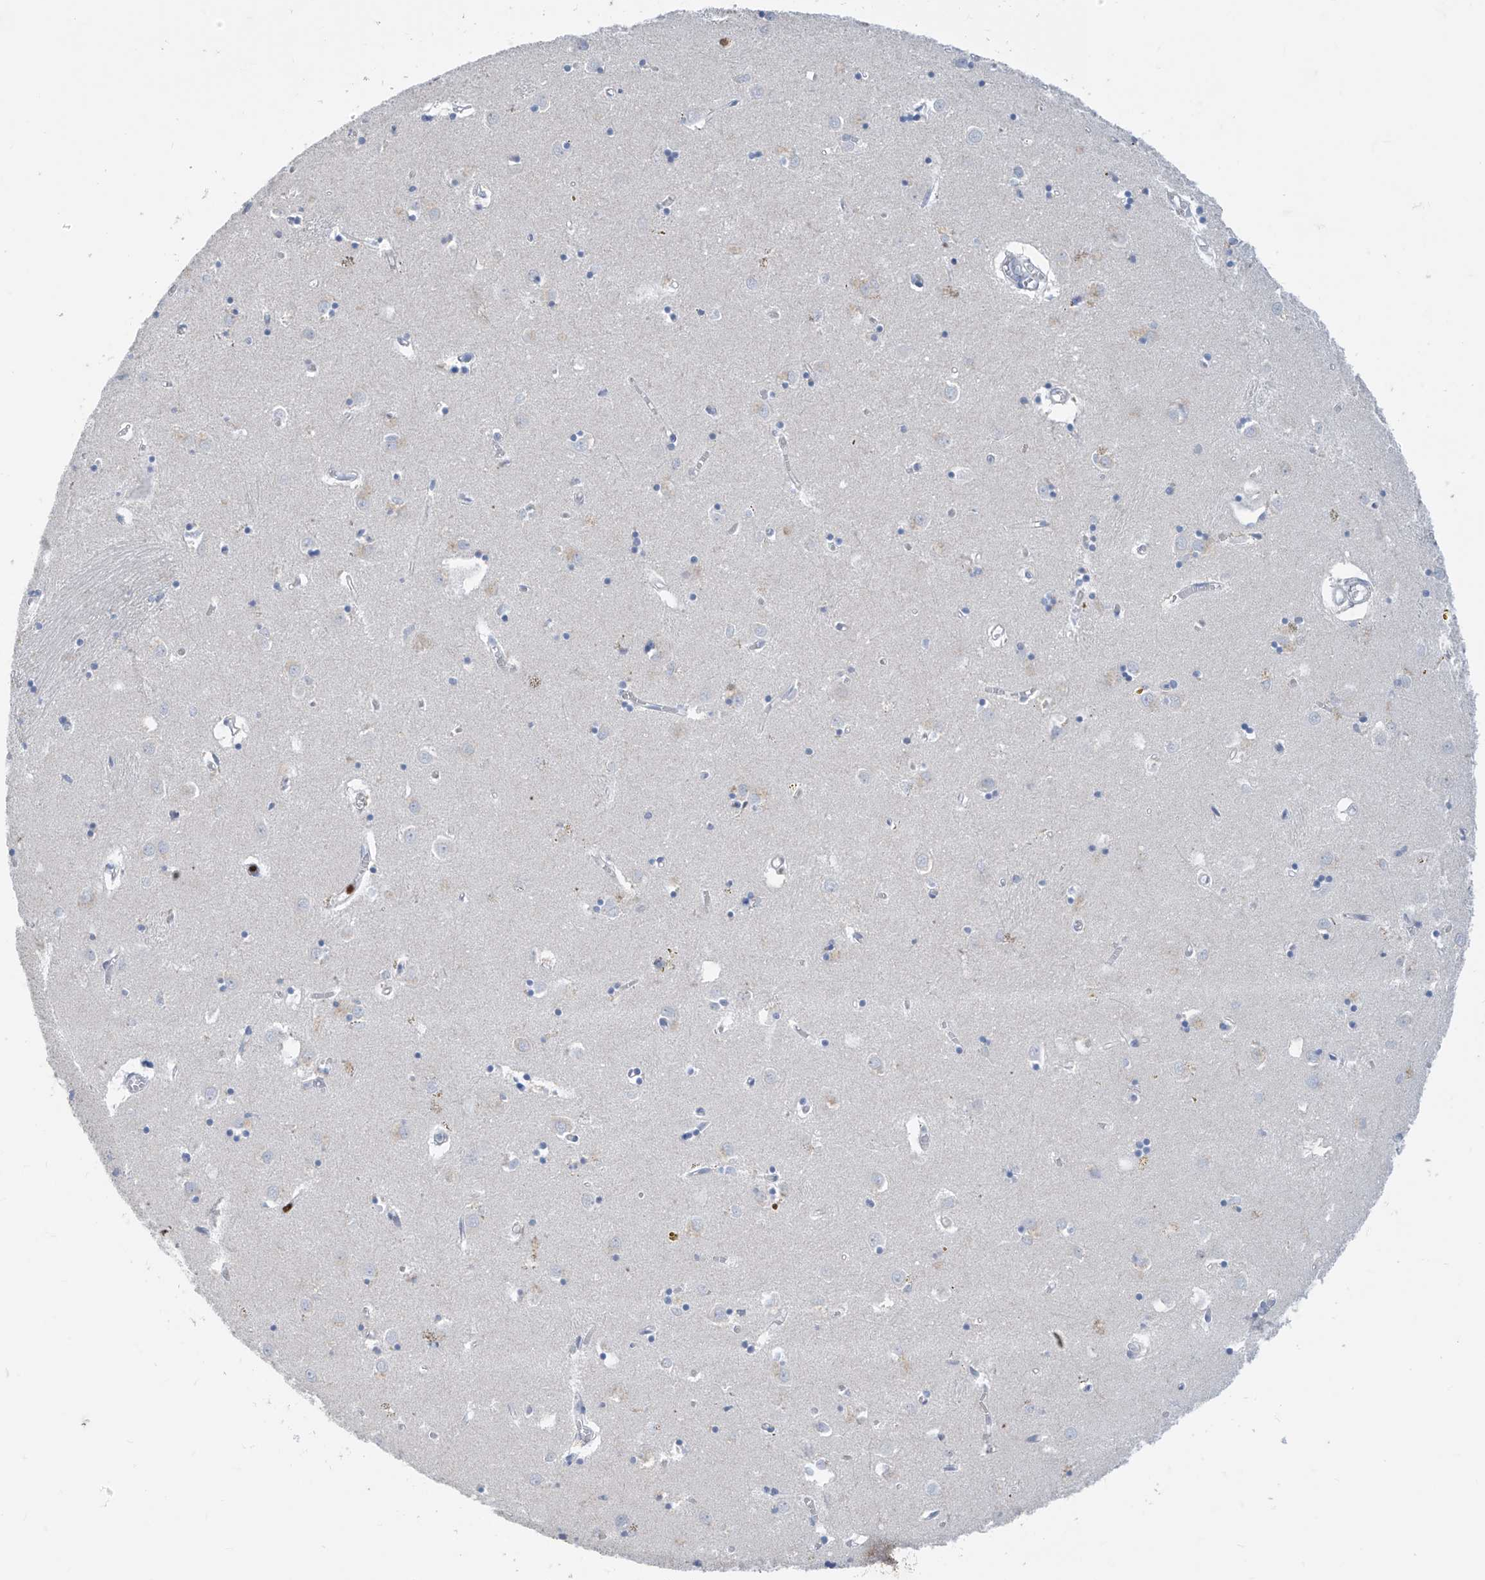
{"staining": {"intensity": "negative", "quantity": "none", "location": "none"}, "tissue": "caudate", "cell_type": "Glial cells", "image_type": "normal", "snomed": [{"axis": "morphology", "description": "Normal tissue, NOS"}, {"axis": "topography", "description": "Lateral ventricle wall"}], "caption": "Human caudate stained for a protein using immunohistochemistry shows no expression in glial cells.", "gene": "TBX21", "patient": {"sex": "male", "age": 70}}